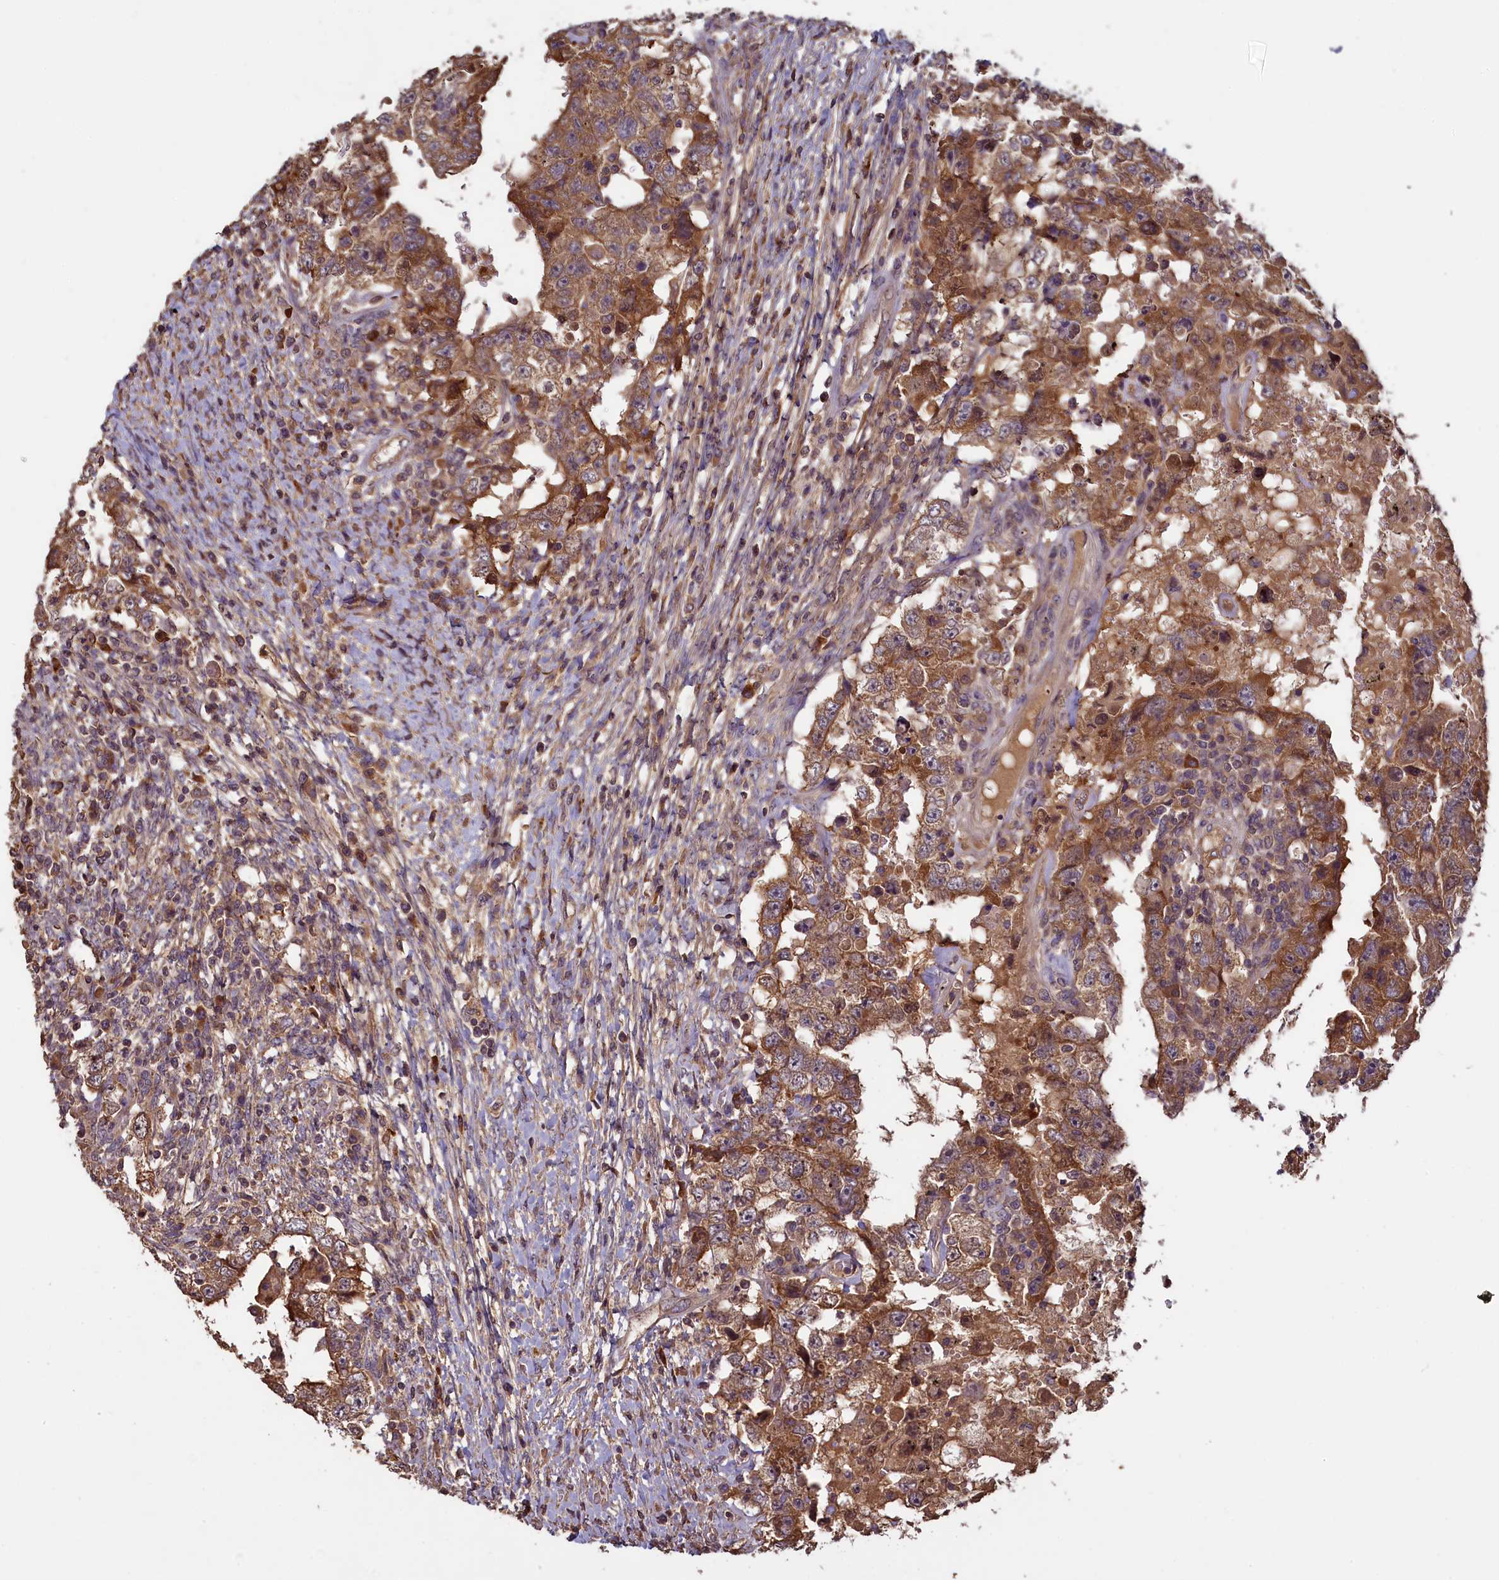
{"staining": {"intensity": "strong", "quantity": ">75%", "location": "cytoplasmic/membranous"}, "tissue": "testis cancer", "cell_type": "Tumor cells", "image_type": "cancer", "snomed": [{"axis": "morphology", "description": "Carcinoma, Embryonal, NOS"}, {"axis": "topography", "description": "Testis"}], "caption": "Tumor cells demonstrate strong cytoplasmic/membranous expression in approximately >75% of cells in testis cancer.", "gene": "NUDT6", "patient": {"sex": "male", "age": 26}}